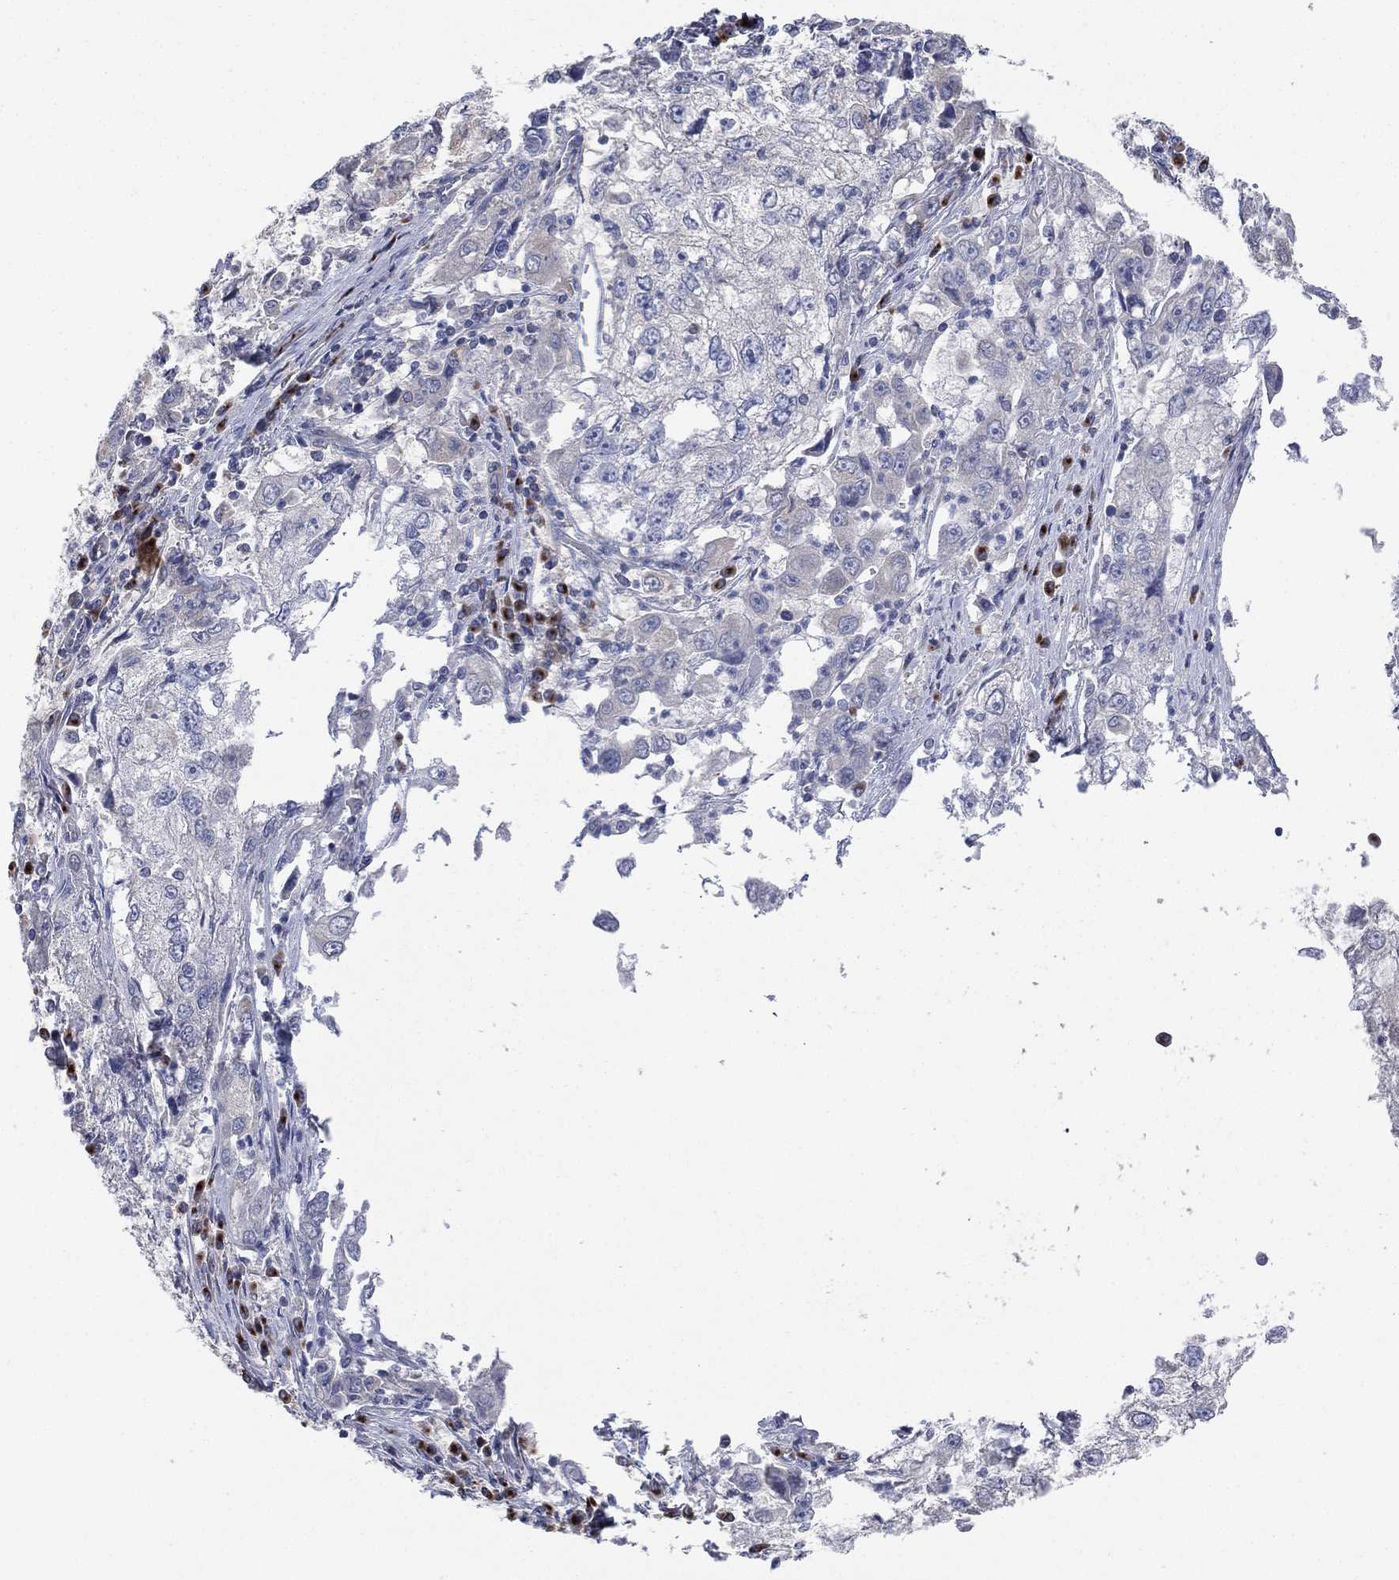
{"staining": {"intensity": "negative", "quantity": "none", "location": "none"}, "tissue": "cervical cancer", "cell_type": "Tumor cells", "image_type": "cancer", "snomed": [{"axis": "morphology", "description": "Squamous cell carcinoma, NOS"}, {"axis": "topography", "description": "Cervix"}], "caption": "Tumor cells show no significant protein positivity in cervical squamous cell carcinoma. (DAB (3,3'-diaminobenzidine) IHC with hematoxylin counter stain).", "gene": "ATP8A2", "patient": {"sex": "female", "age": 36}}